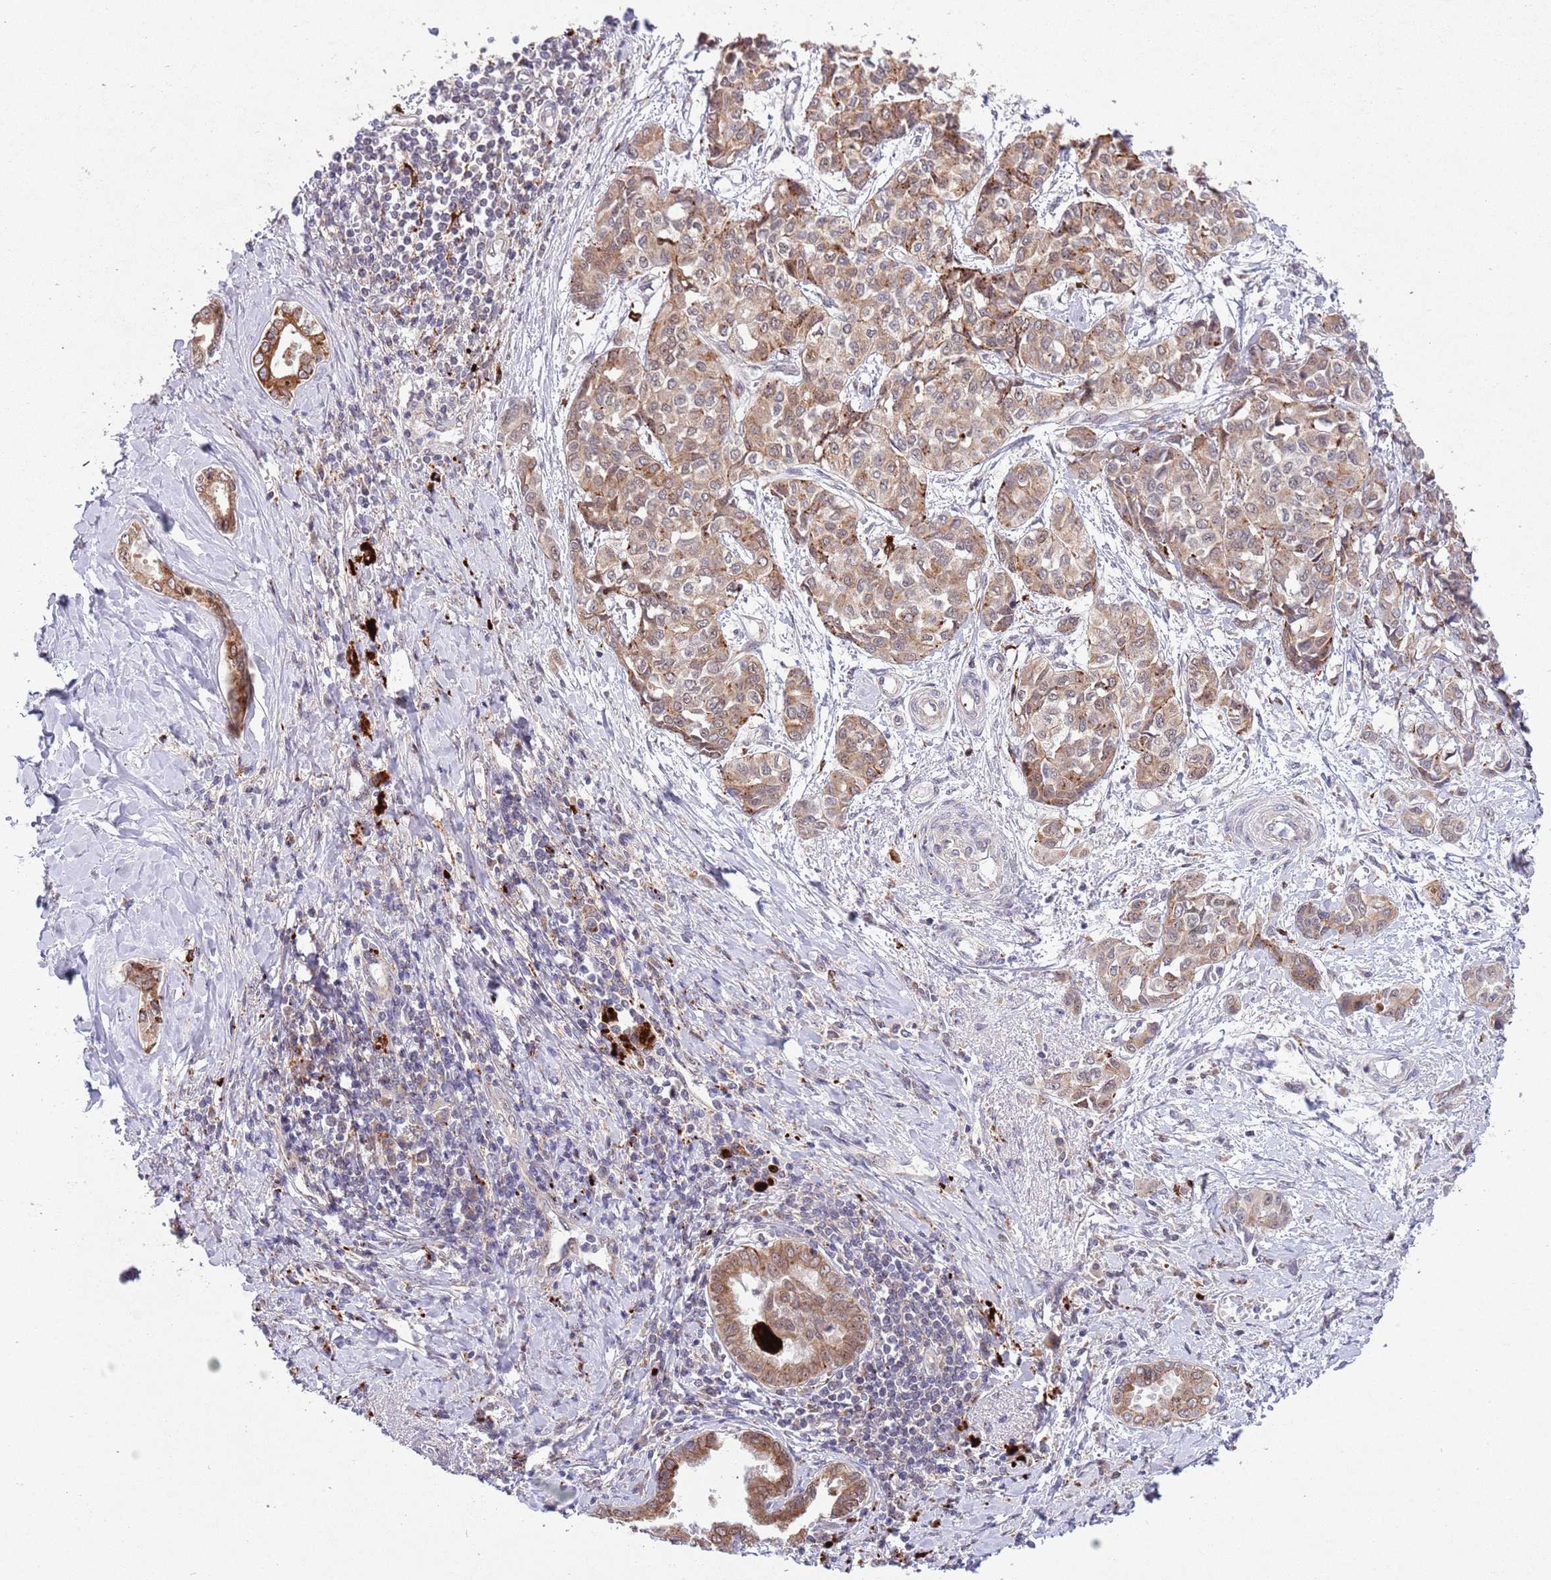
{"staining": {"intensity": "moderate", "quantity": ">75%", "location": "cytoplasmic/membranous"}, "tissue": "liver cancer", "cell_type": "Tumor cells", "image_type": "cancer", "snomed": [{"axis": "morphology", "description": "Cholangiocarcinoma"}, {"axis": "topography", "description": "Liver"}], "caption": "Cholangiocarcinoma (liver) stained for a protein demonstrates moderate cytoplasmic/membranous positivity in tumor cells. The staining was performed using DAB to visualize the protein expression in brown, while the nuclei were stained in blue with hematoxylin (Magnification: 20x).", "gene": "TRIM27", "patient": {"sex": "female", "age": 77}}